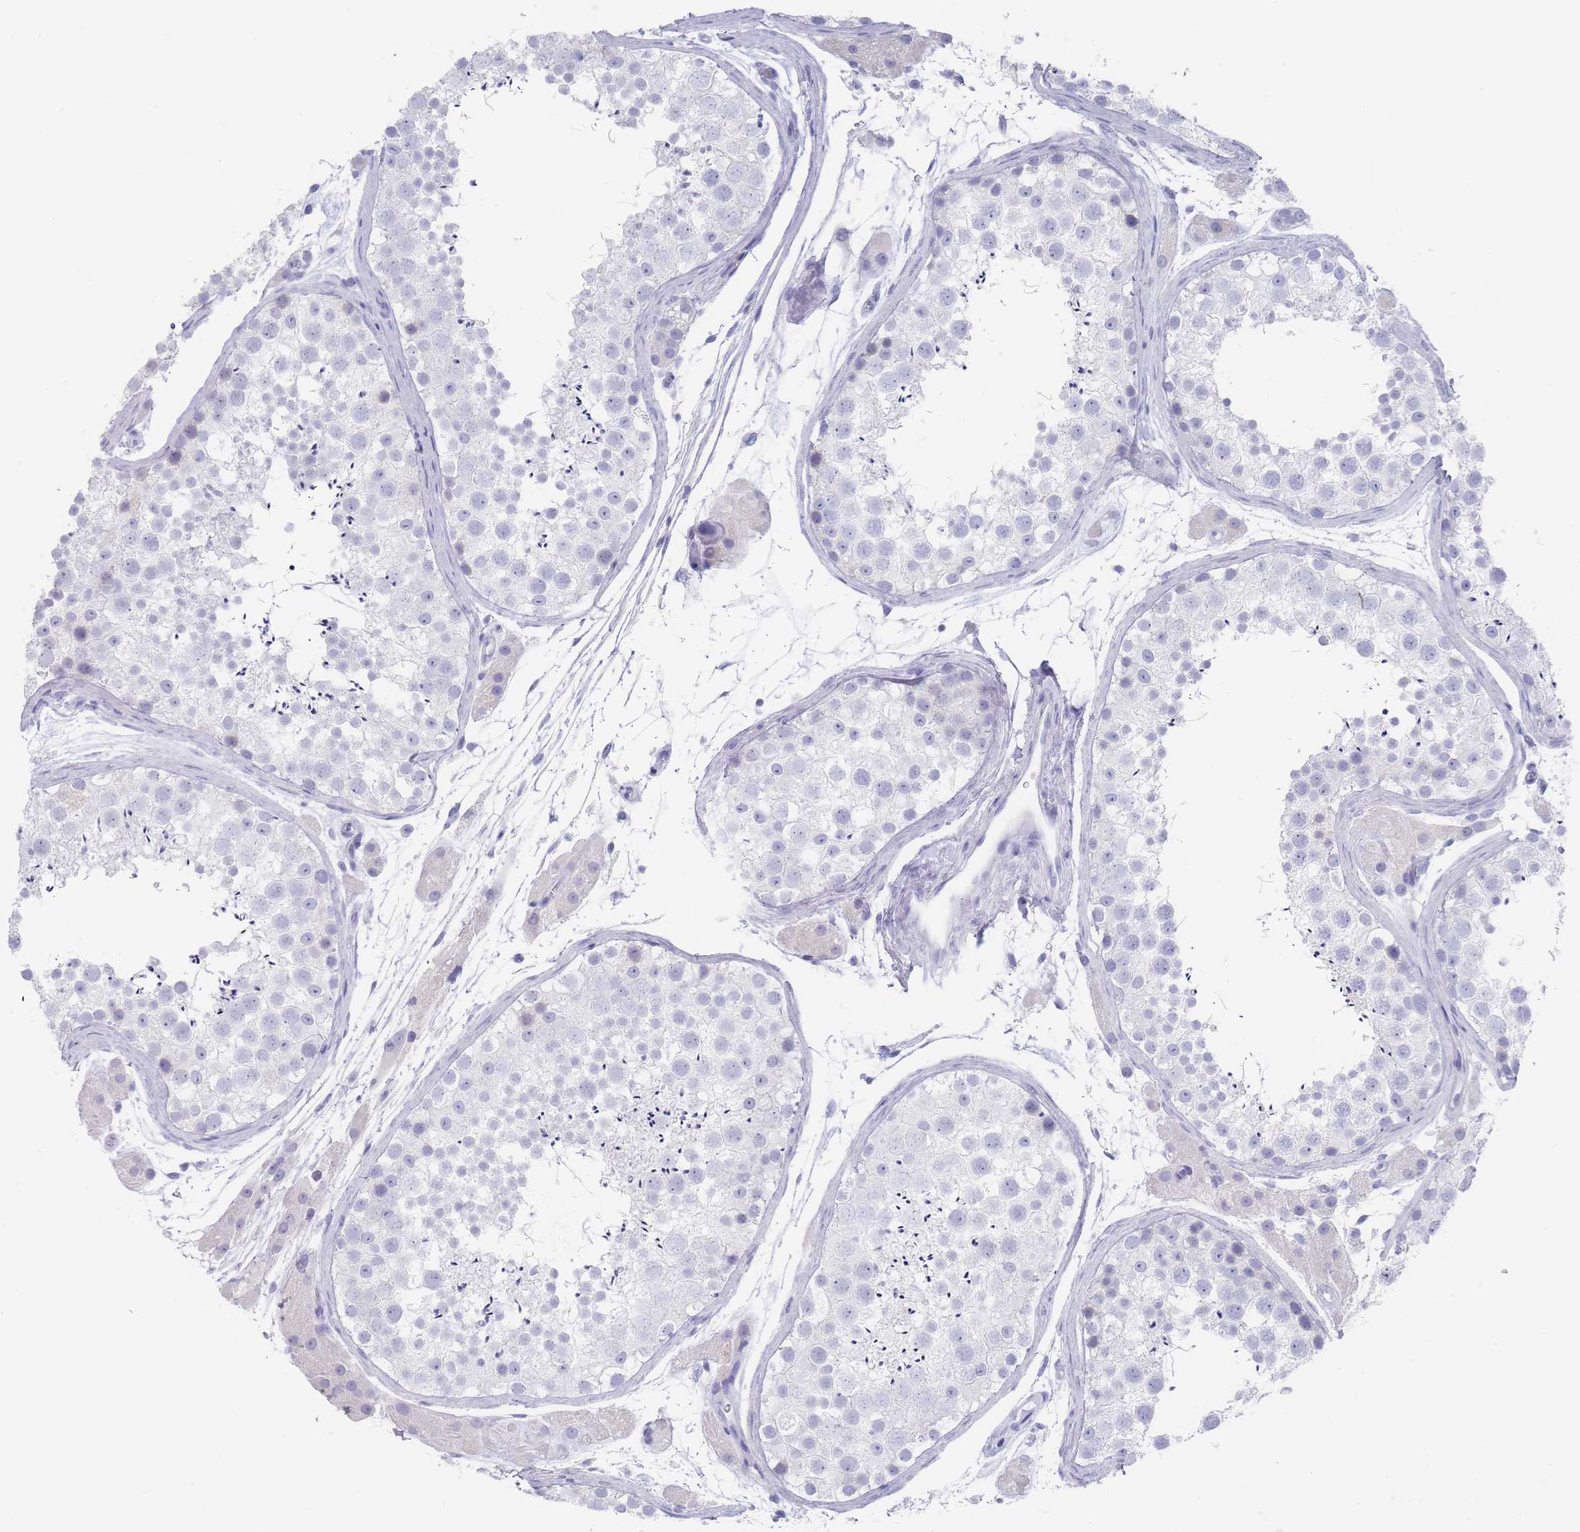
{"staining": {"intensity": "negative", "quantity": "none", "location": "none"}, "tissue": "testis", "cell_type": "Cells in seminiferous ducts", "image_type": "normal", "snomed": [{"axis": "morphology", "description": "Normal tissue, NOS"}, {"axis": "topography", "description": "Testis"}], "caption": "Micrograph shows no significant protein staining in cells in seminiferous ducts of unremarkable testis.", "gene": "RAB2B", "patient": {"sex": "male", "age": 41}}